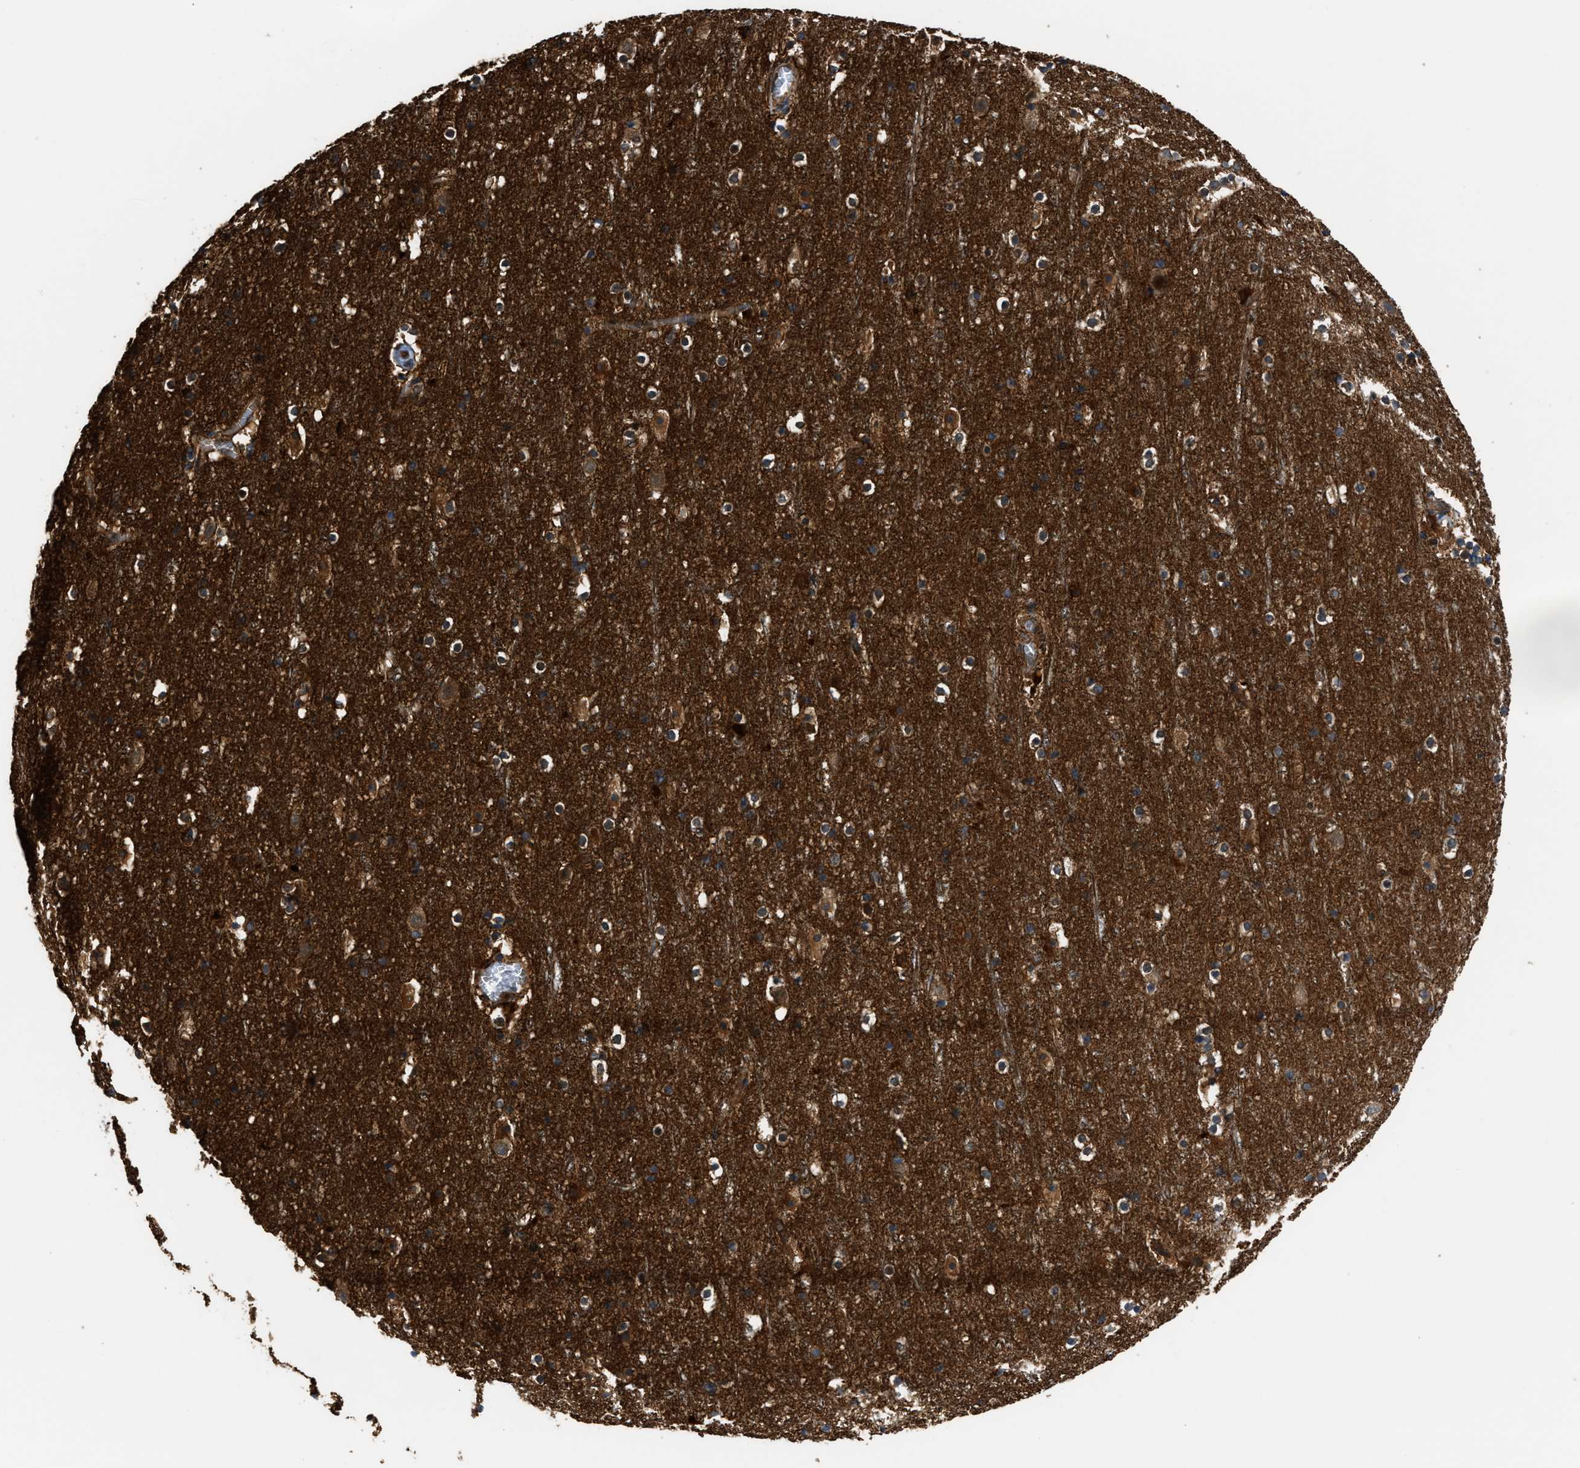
{"staining": {"intensity": "moderate", "quantity": ">75%", "location": "cytoplasmic/membranous"}, "tissue": "cerebral cortex", "cell_type": "Endothelial cells", "image_type": "normal", "snomed": [{"axis": "morphology", "description": "Normal tissue, NOS"}, {"axis": "topography", "description": "Cerebral cortex"}], "caption": "Immunohistochemistry (DAB) staining of unremarkable human cerebral cortex reveals moderate cytoplasmic/membranous protein staining in approximately >75% of endothelial cells.", "gene": "COPS2", "patient": {"sex": "male", "age": 45}}